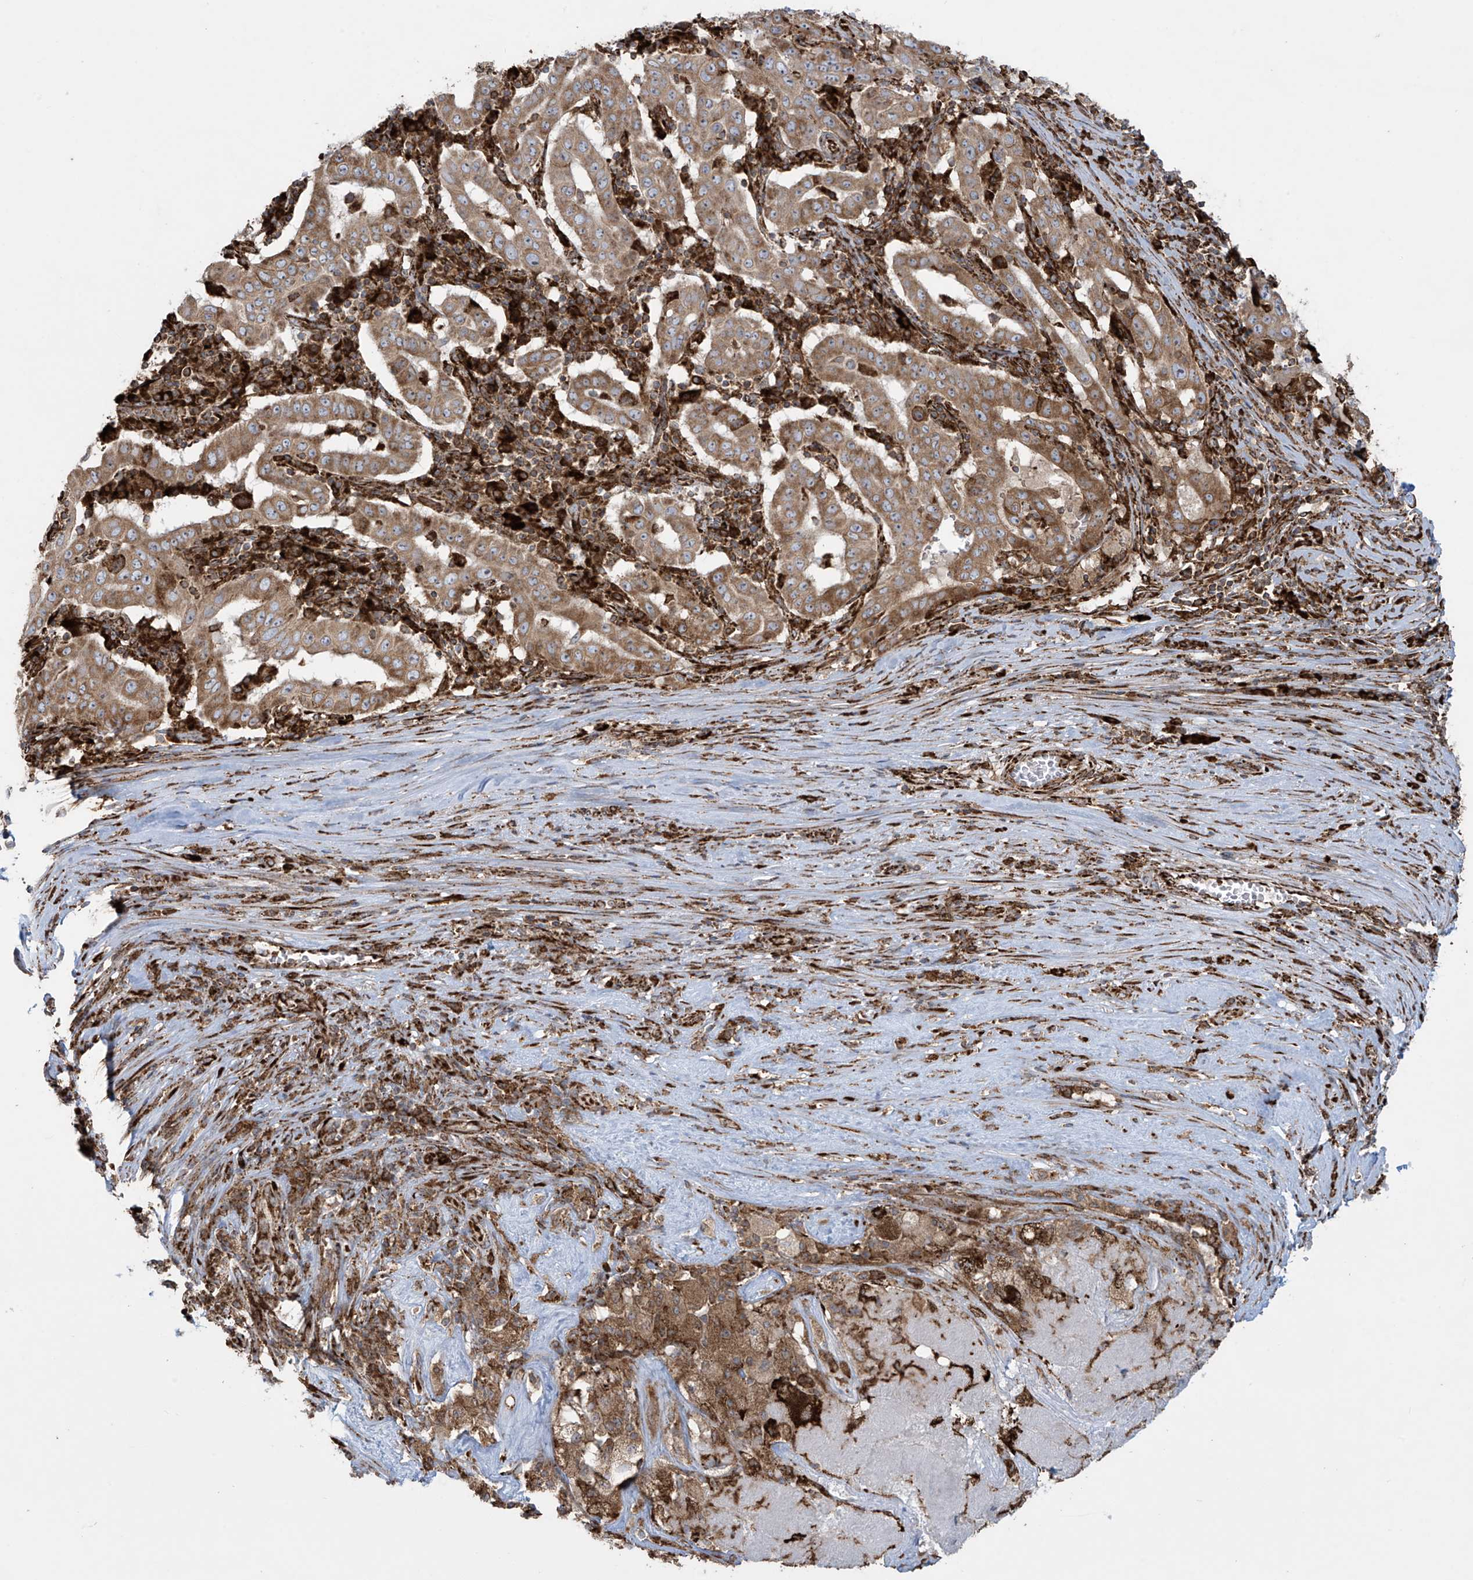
{"staining": {"intensity": "moderate", "quantity": ">75%", "location": "cytoplasmic/membranous"}, "tissue": "pancreatic cancer", "cell_type": "Tumor cells", "image_type": "cancer", "snomed": [{"axis": "morphology", "description": "Adenocarcinoma, NOS"}, {"axis": "topography", "description": "Pancreas"}], "caption": "Human adenocarcinoma (pancreatic) stained for a protein (brown) exhibits moderate cytoplasmic/membranous positive expression in about >75% of tumor cells.", "gene": "MX1", "patient": {"sex": "male", "age": 63}}